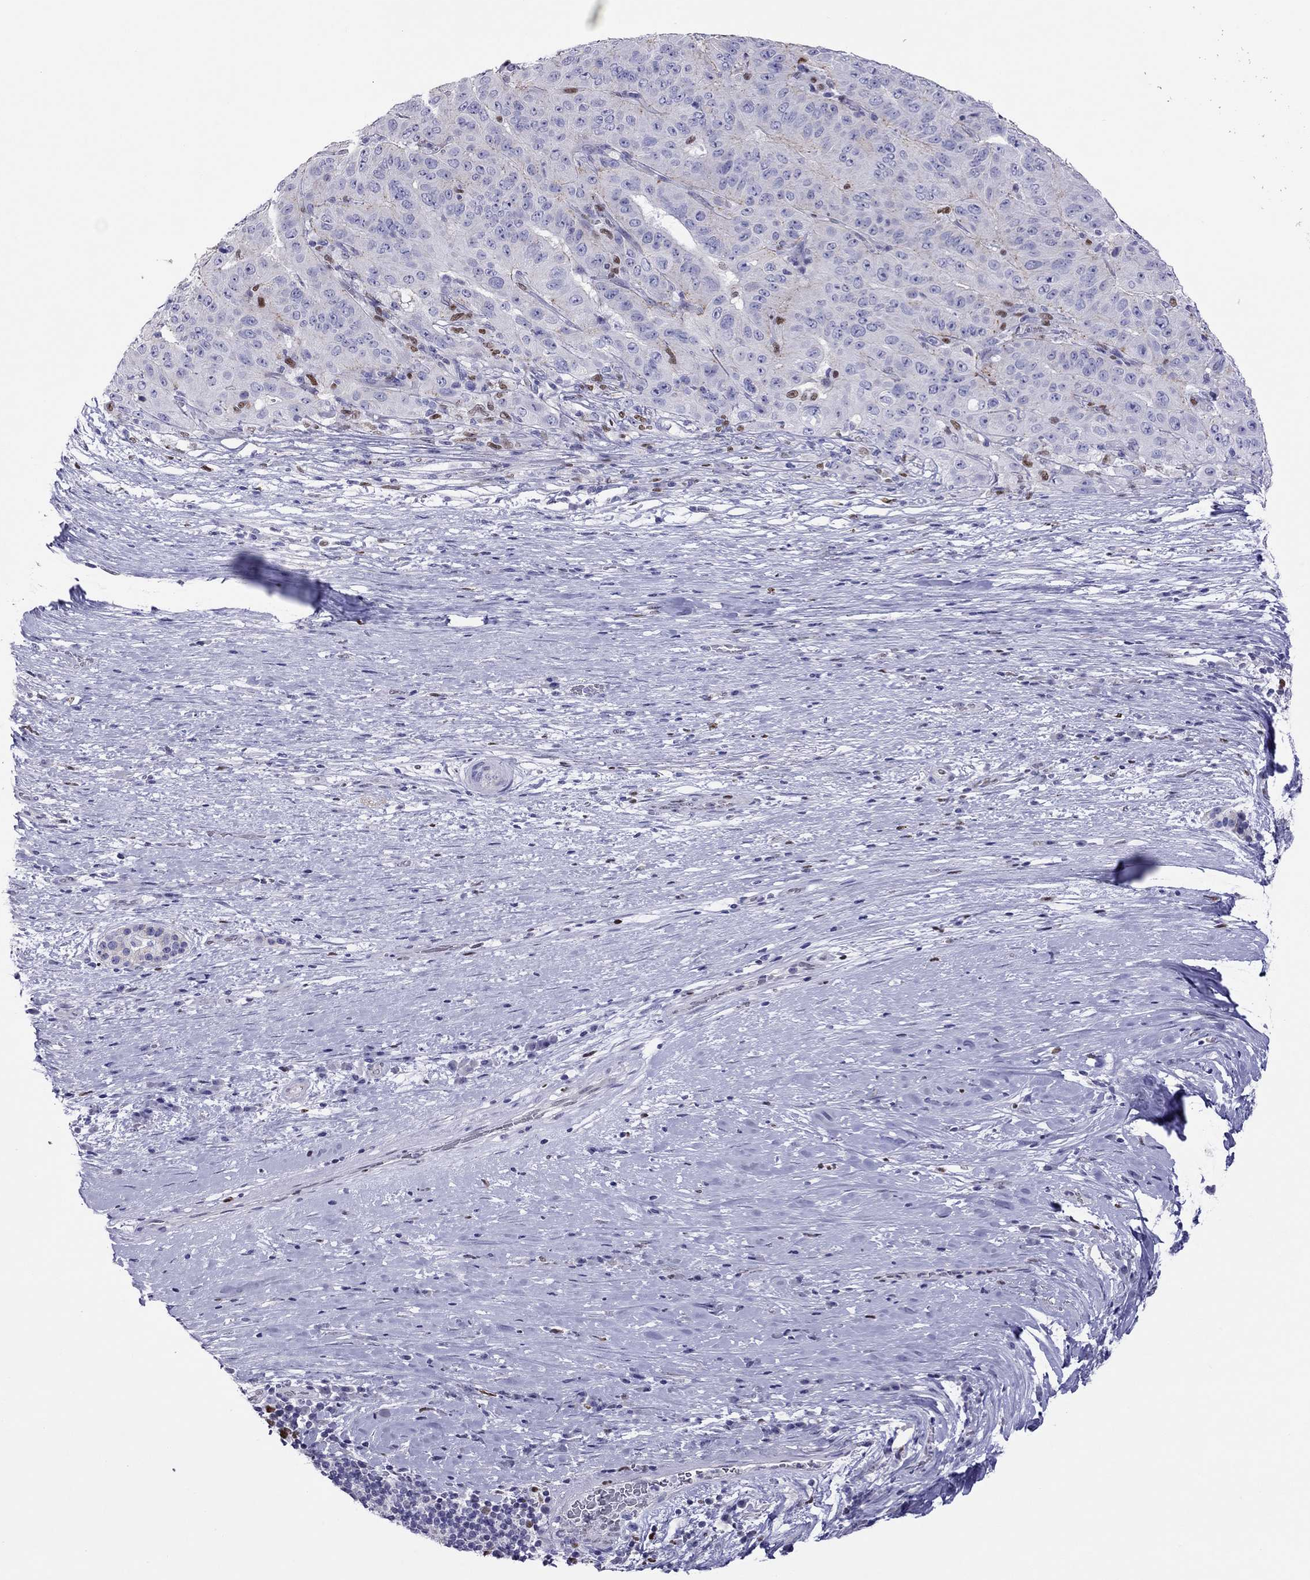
{"staining": {"intensity": "negative", "quantity": "none", "location": "none"}, "tissue": "pancreatic cancer", "cell_type": "Tumor cells", "image_type": "cancer", "snomed": [{"axis": "morphology", "description": "Adenocarcinoma, NOS"}, {"axis": "topography", "description": "Pancreas"}], "caption": "This is a micrograph of IHC staining of adenocarcinoma (pancreatic), which shows no positivity in tumor cells.", "gene": "MPZ", "patient": {"sex": "male", "age": 63}}